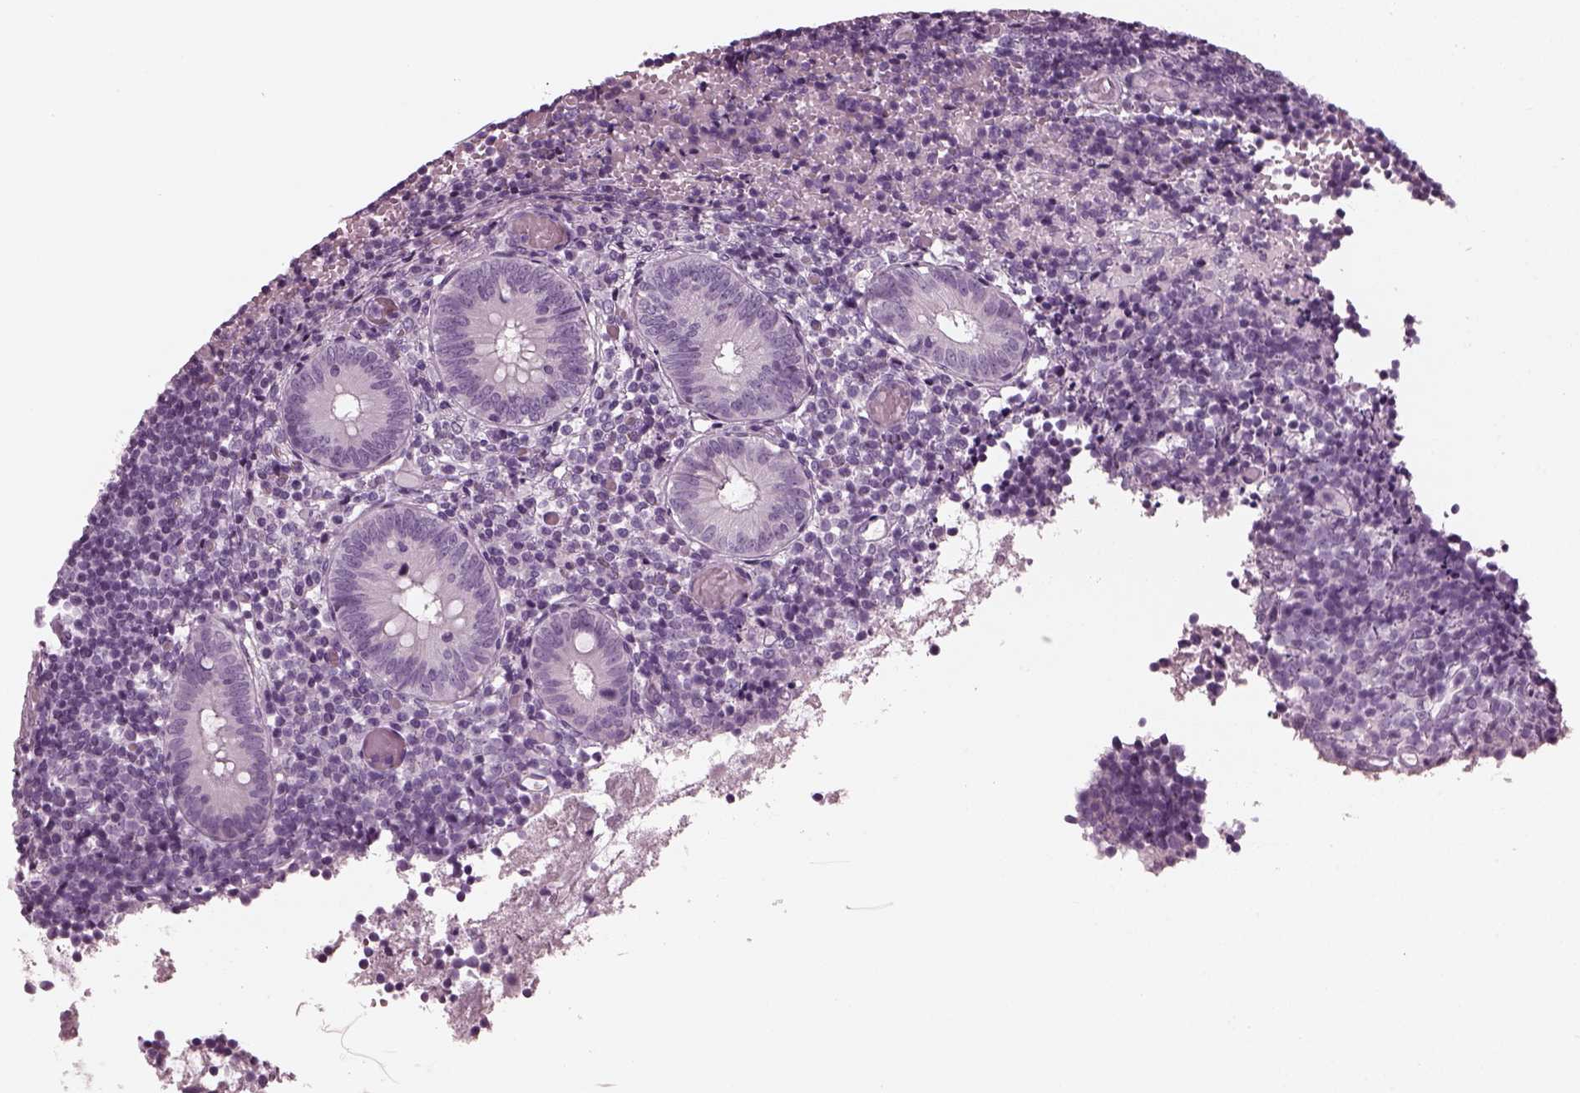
{"staining": {"intensity": "negative", "quantity": "none", "location": "none"}, "tissue": "appendix", "cell_type": "Glandular cells", "image_type": "normal", "snomed": [{"axis": "morphology", "description": "Normal tissue, NOS"}, {"axis": "topography", "description": "Appendix"}], "caption": "Immunohistochemistry (IHC) photomicrograph of benign human appendix stained for a protein (brown), which exhibits no staining in glandular cells.", "gene": "RCVRN", "patient": {"sex": "female", "age": 32}}